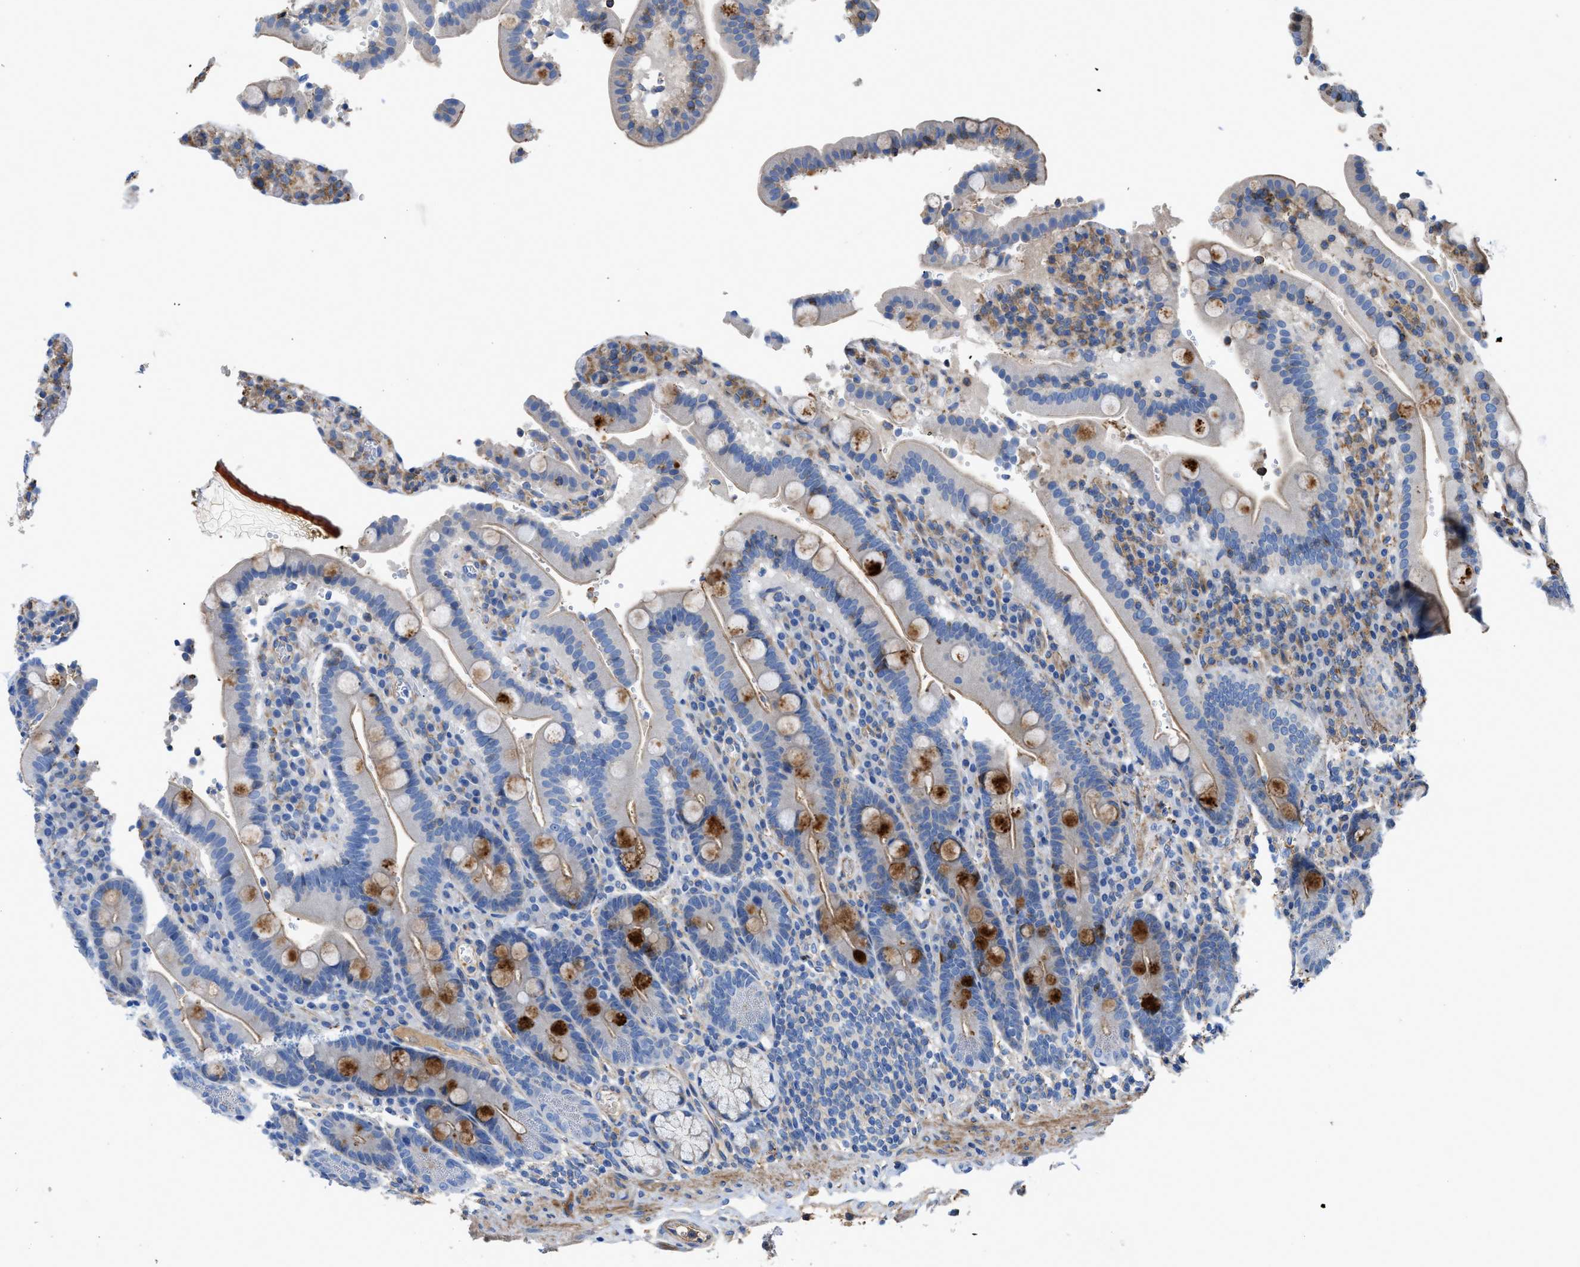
{"staining": {"intensity": "strong", "quantity": "<25%", "location": "cytoplasmic/membranous"}, "tissue": "duodenum", "cell_type": "Glandular cells", "image_type": "normal", "snomed": [{"axis": "morphology", "description": "Normal tissue, NOS"}, {"axis": "topography", "description": "Small intestine, NOS"}], "caption": "Strong cytoplasmic/membranous expression for a protein is present in about <25% of glandular cells of benign duodenum using IHC.", "gene": "ATP6V0D1", "patient": {"sex": "female", "age": 71}}